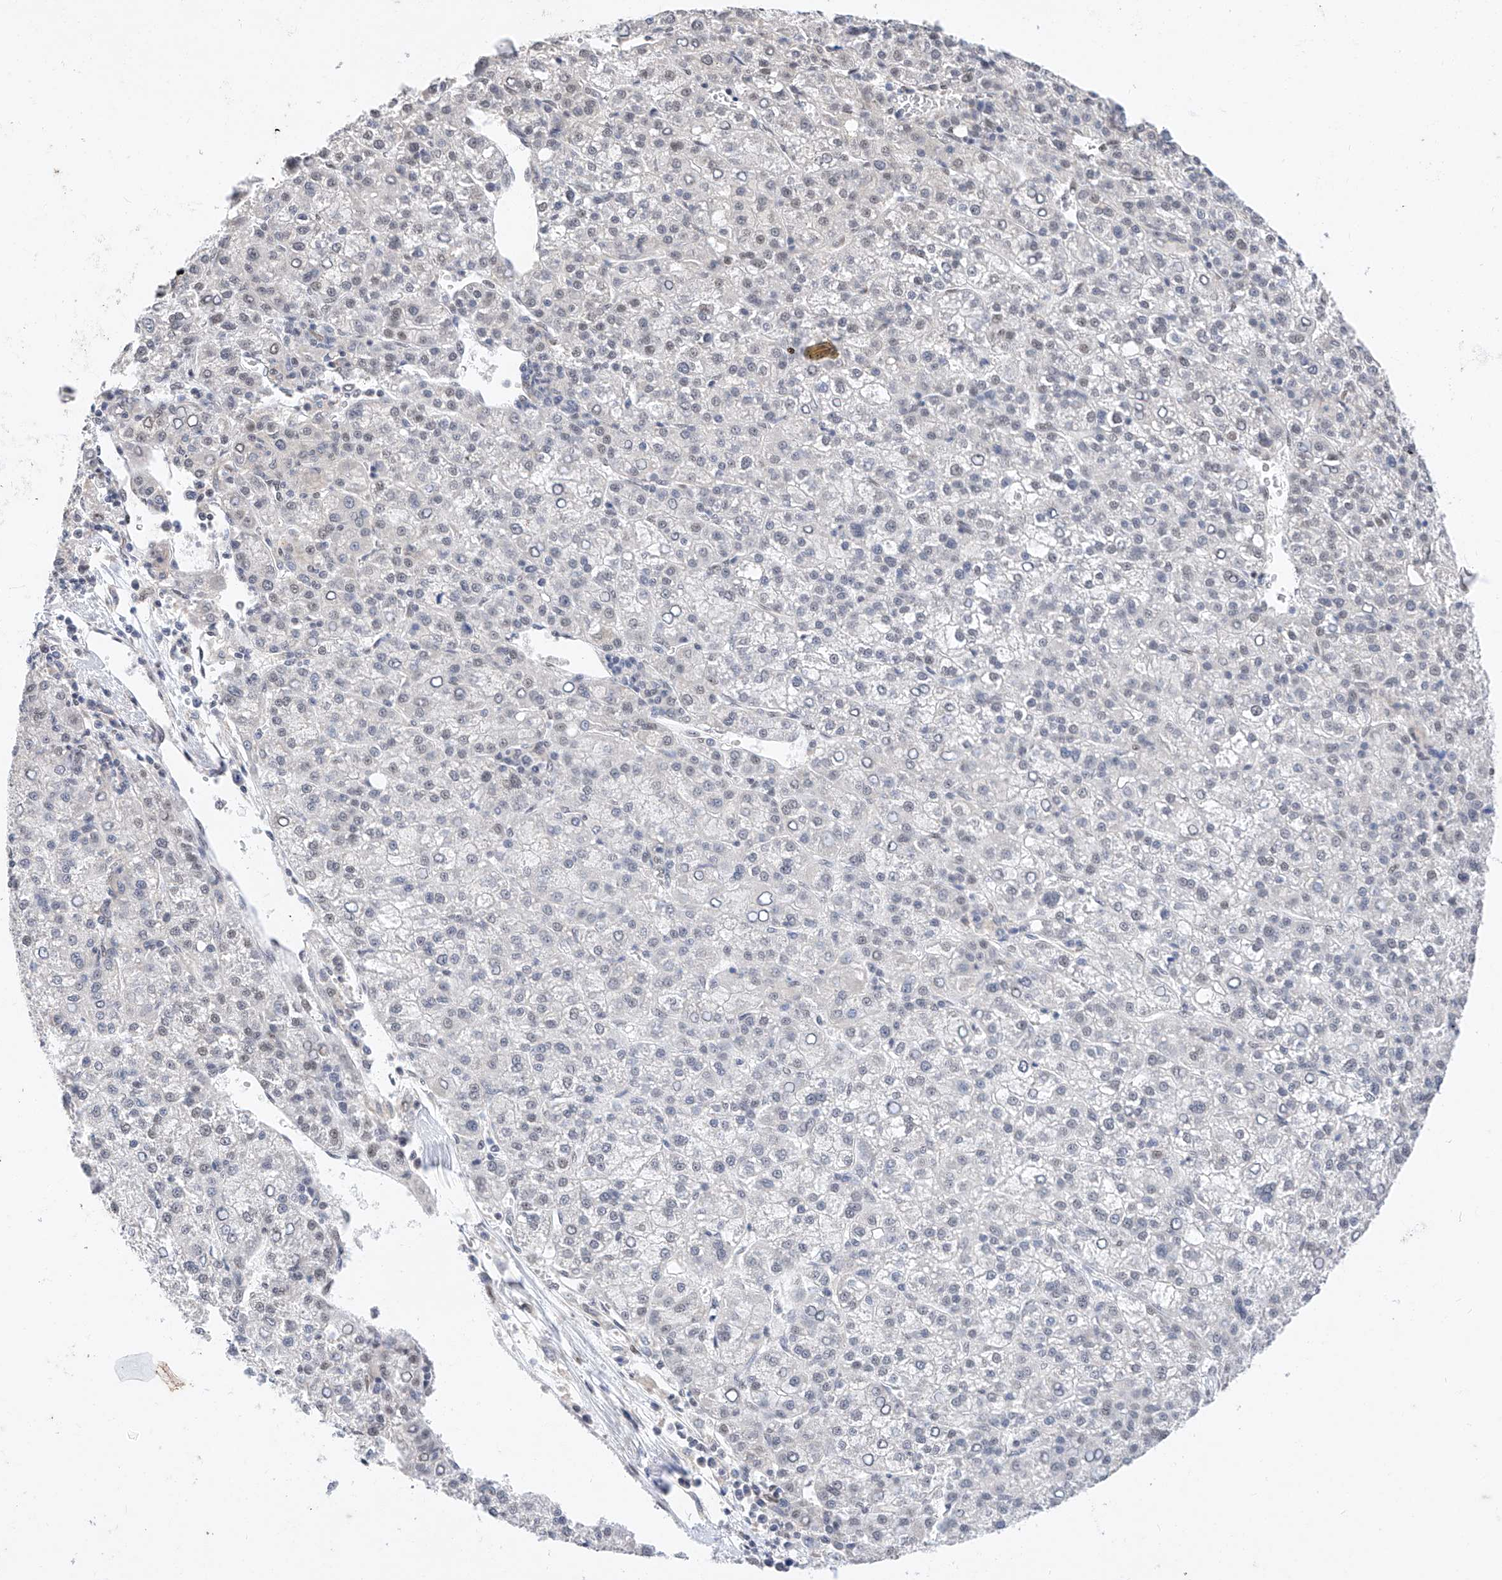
{"staining": {"intensity": "negative", "quantity": "none", "location": "none"}, "tissue": "liver cancer", "cell_type": "Tumor cells", "image_type": "cancer", "snomed": [{"axis": "morphology", "description": "Carcinoma, Hepatocellular, NOS"}, {"axis": "topography", "description": "Liver"}], "caption": "Protein analysis of liver cancer displays no significant expression in tumor cells.", "gene": "KCNJ1", "patient": {"sex": "female", "age": 58}}